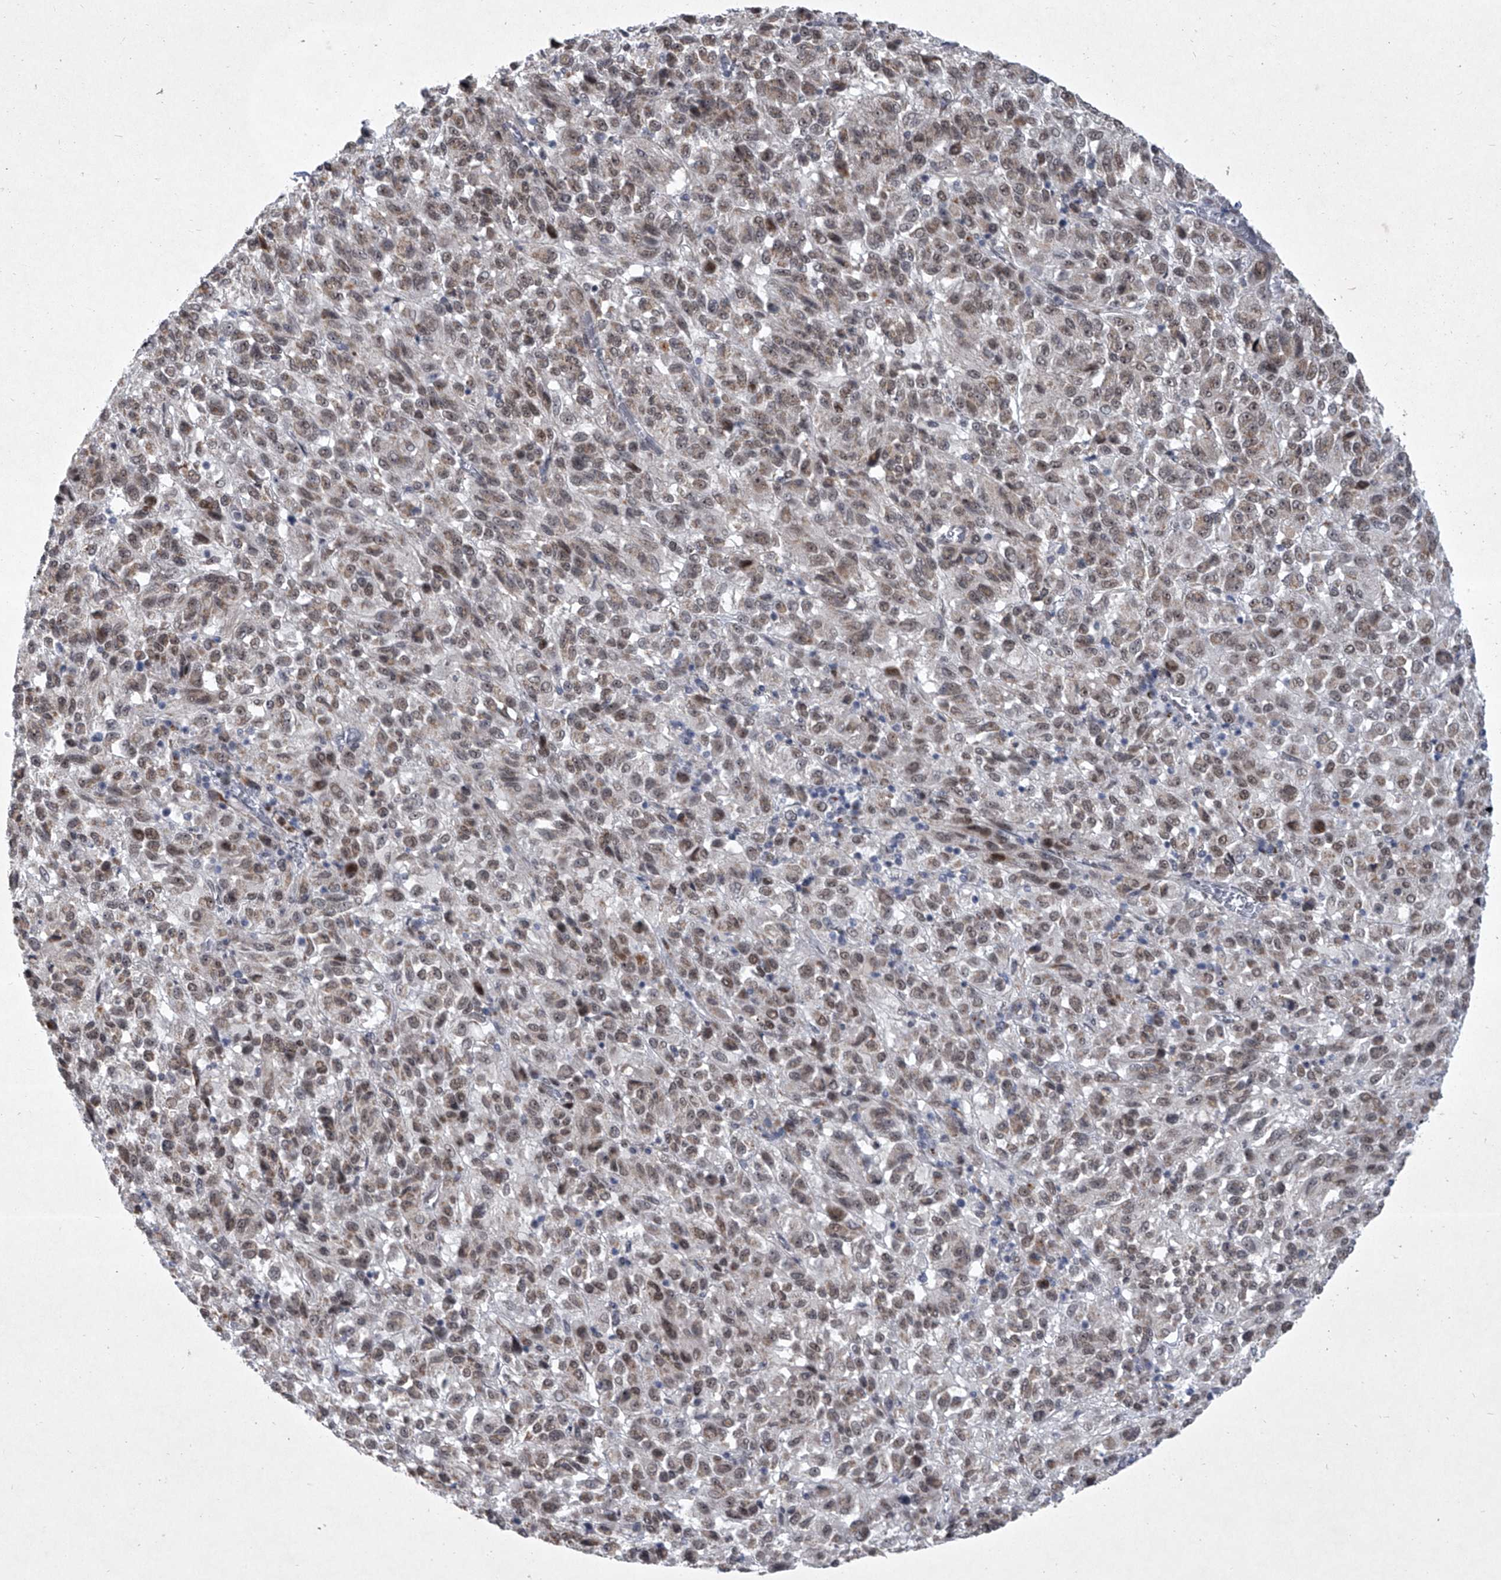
{"staining": {"intensity": "moderate", "quantity": "25%-75%", "location": "nuclear"}, "tissue": "melanoma", "cell_type": "Tumor cells", "image_type": "cancer", "snomed": [{"axis": "morphology", "description": "Malignant melanoma, Metastatic site"}, {"axis": "topography", "description": "Lung"}], "caption": "Protein expression analysis of human melanoma reveals moderate nuclear staining in about 25%-75% of tumor cells.", "gene": "MLLT1", "patient": {"sex": "male", "age": 64}}